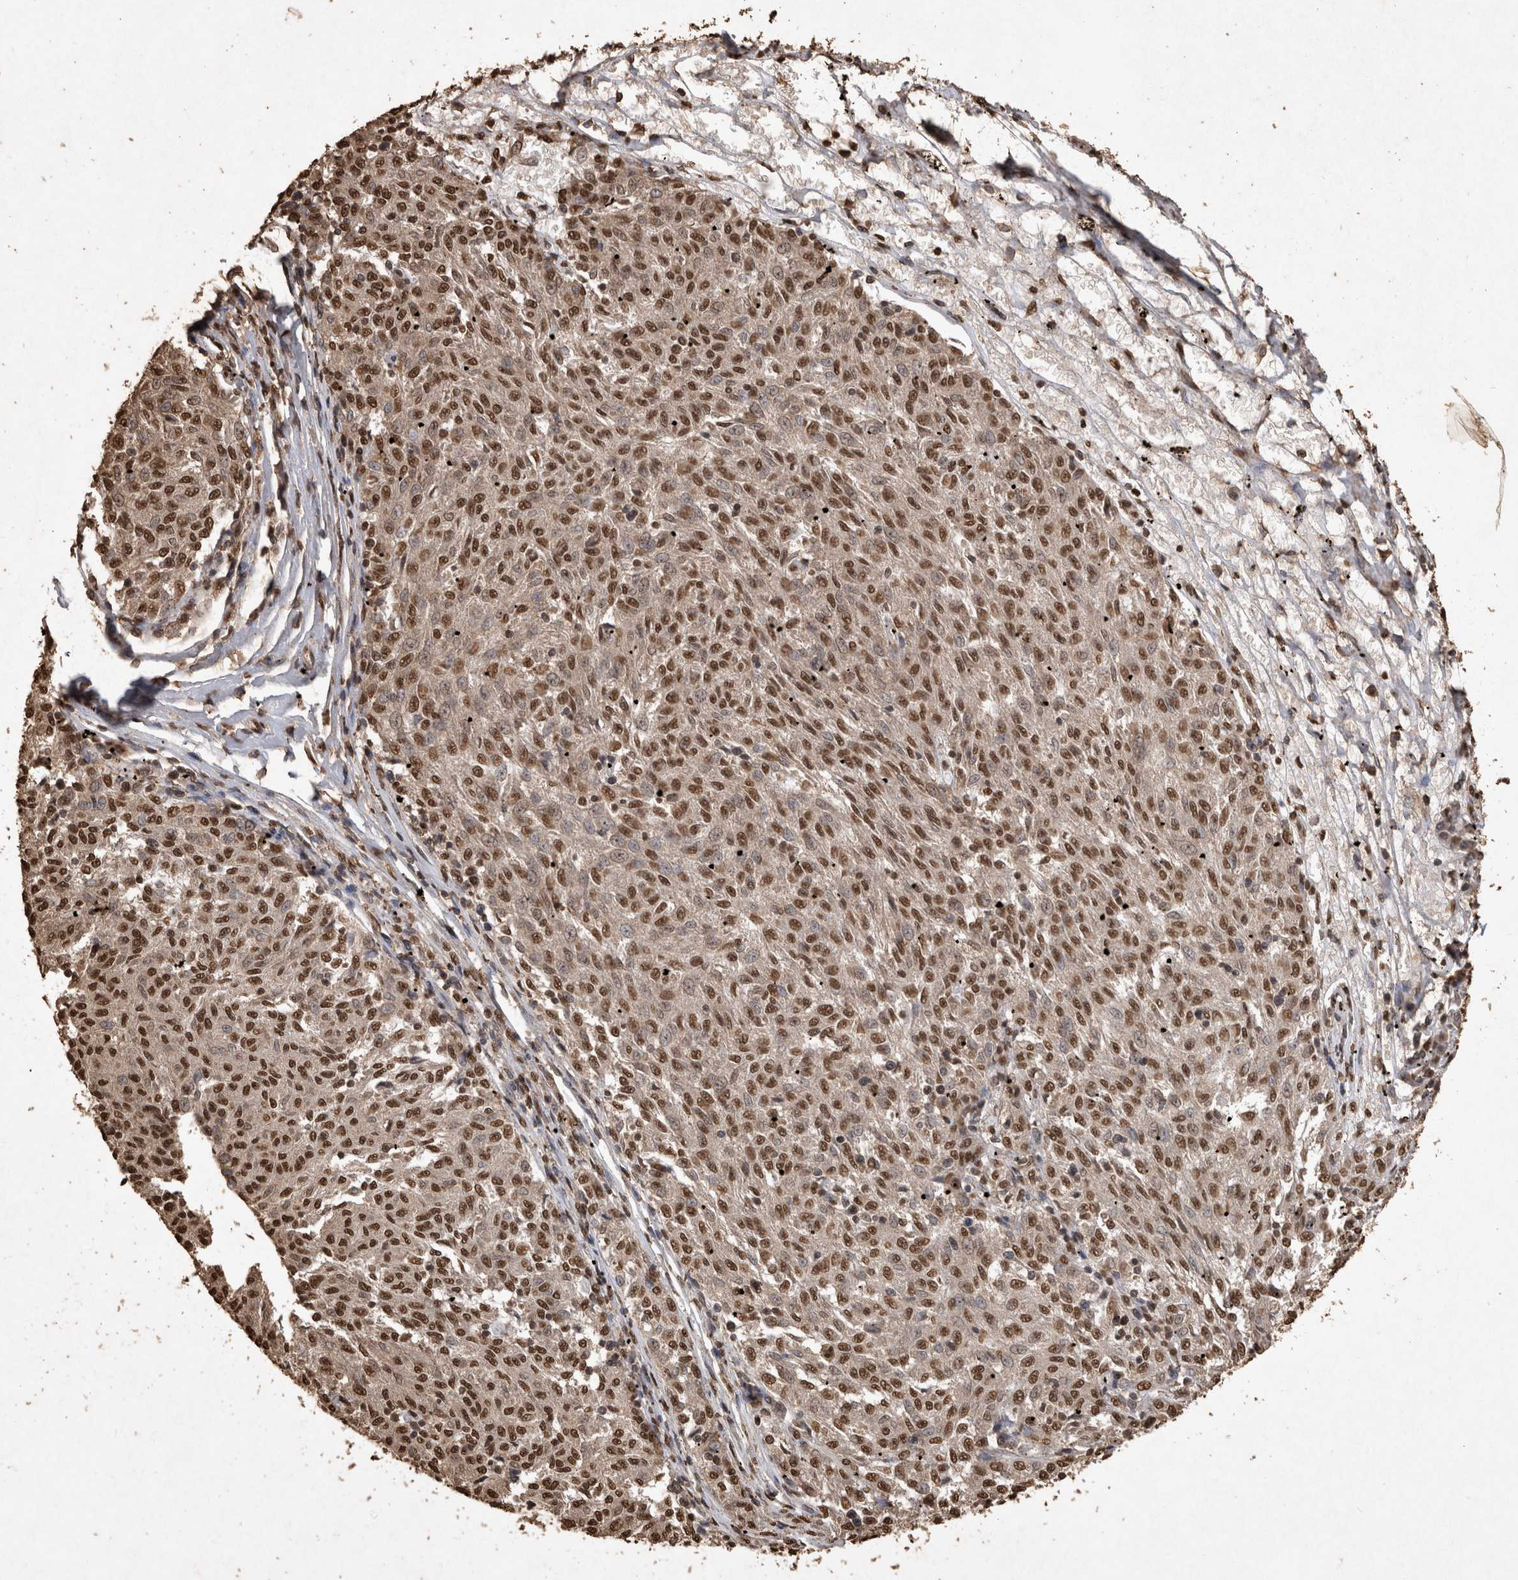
{"staining": {"intensity": "moderate", "quantity": ">75%", "location": "nuclear"}, "tissue": "melanoma", "cell_type": "Tumor cells", "image_type": "cancer", "snomed": [{"axis": "morphology", "description": "Malignant melanoma, NOS"}, {"axis": "topography", "description": "Skin"}], "caption": "Malignant melanoma tissue demonstrates moderate nuclear positivity in about >75% of tumor cells, visualized by immunohistochemistry.", "gene": "OAS2", "patient": {"sex": "female", "age": 72}}